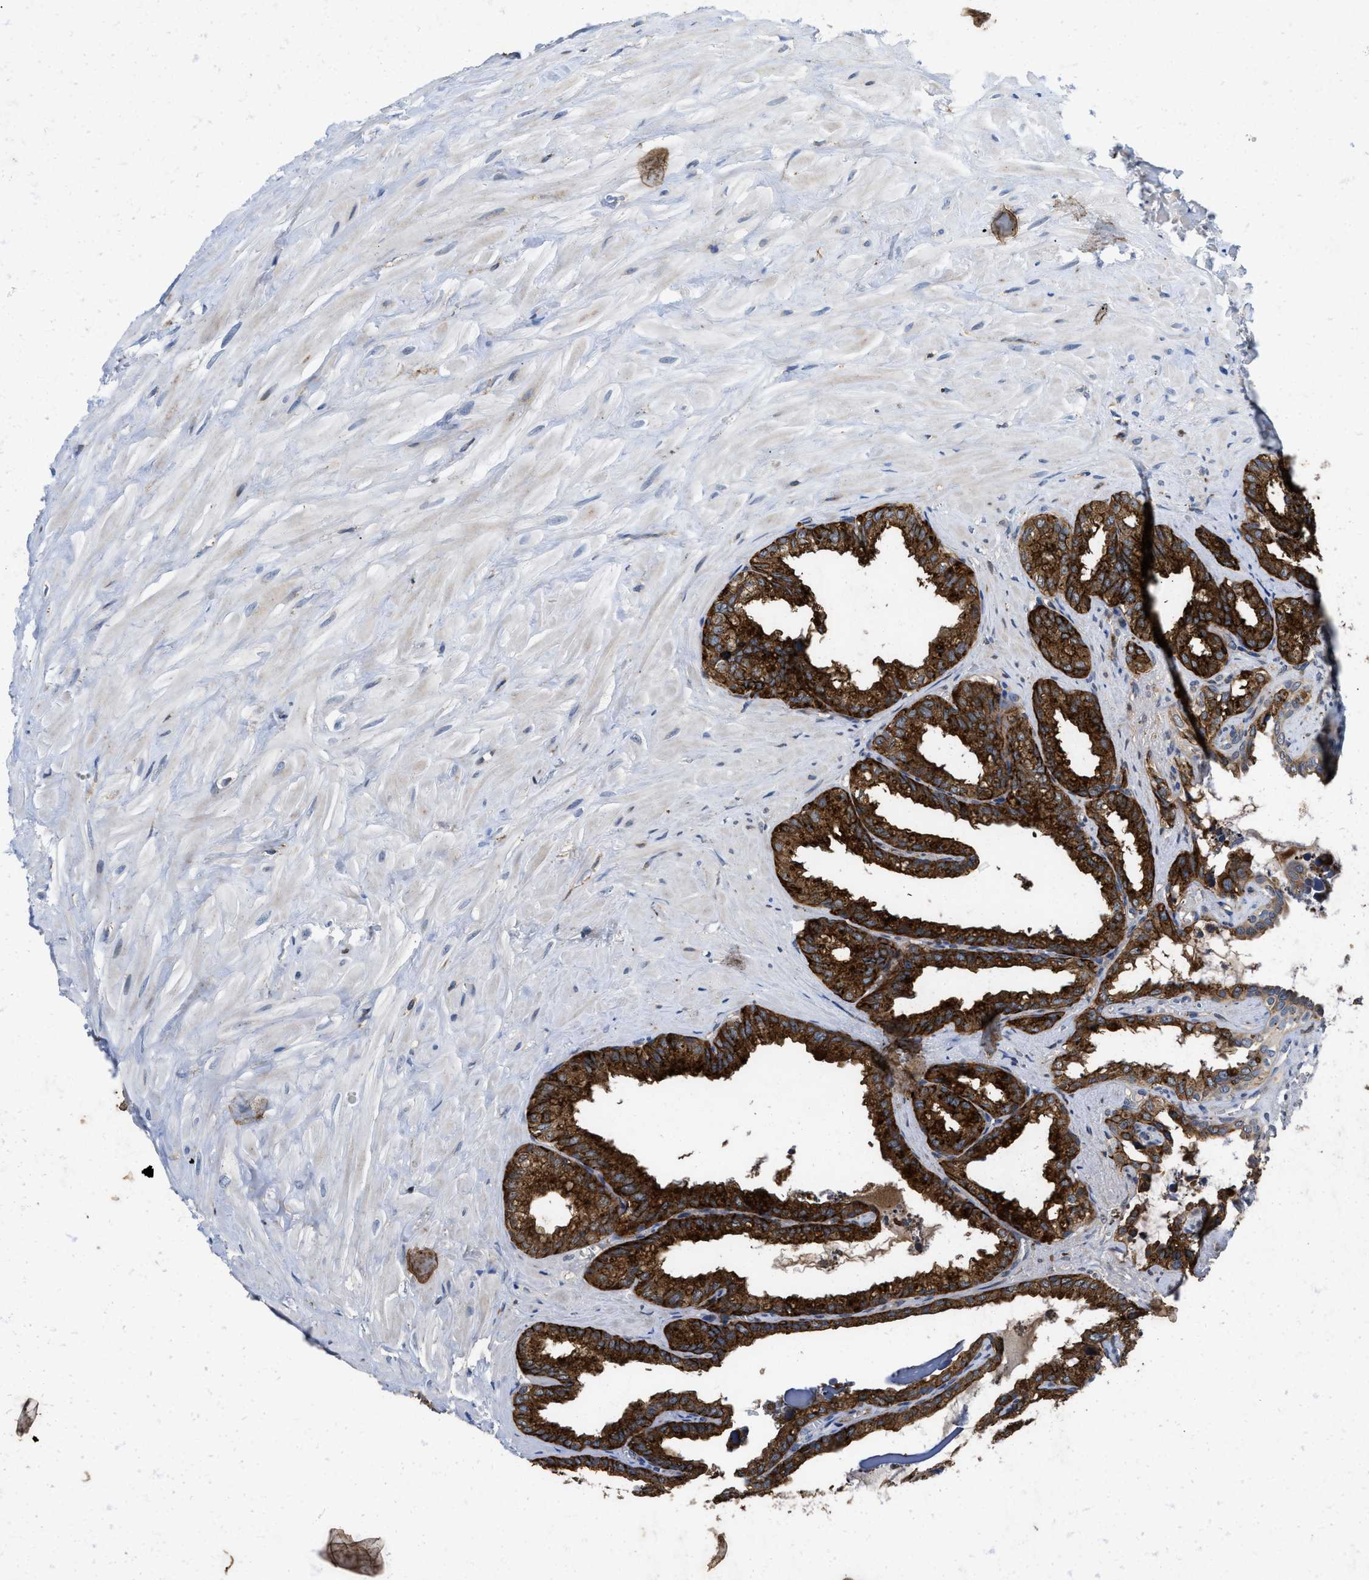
{"staining": {"intensity": "strong", "quantity": ">75%", "location": "cytoplasmic/membranous"}, "tissue": "seminal vesicle", "cell_type": "Glandular cells", "image_type": "normal", "snomed": [{"axis": "morphology", "description": "Normal tissue, NOS"}, {"axis": "topography", "description": "Seminal veicle"}], "caption": "Immunohistochemistry of normal seminal vesicle demonstrates high levels of strong cytoplasmic/membranous expression in about >75% of glandular cells. (DAB (3,3'-diaminobenzidine) IHC, brown staining for protein, blue staining for nuclei).", "gene": "ENPP4", "patient": {"sex": "male", "age": 64}}